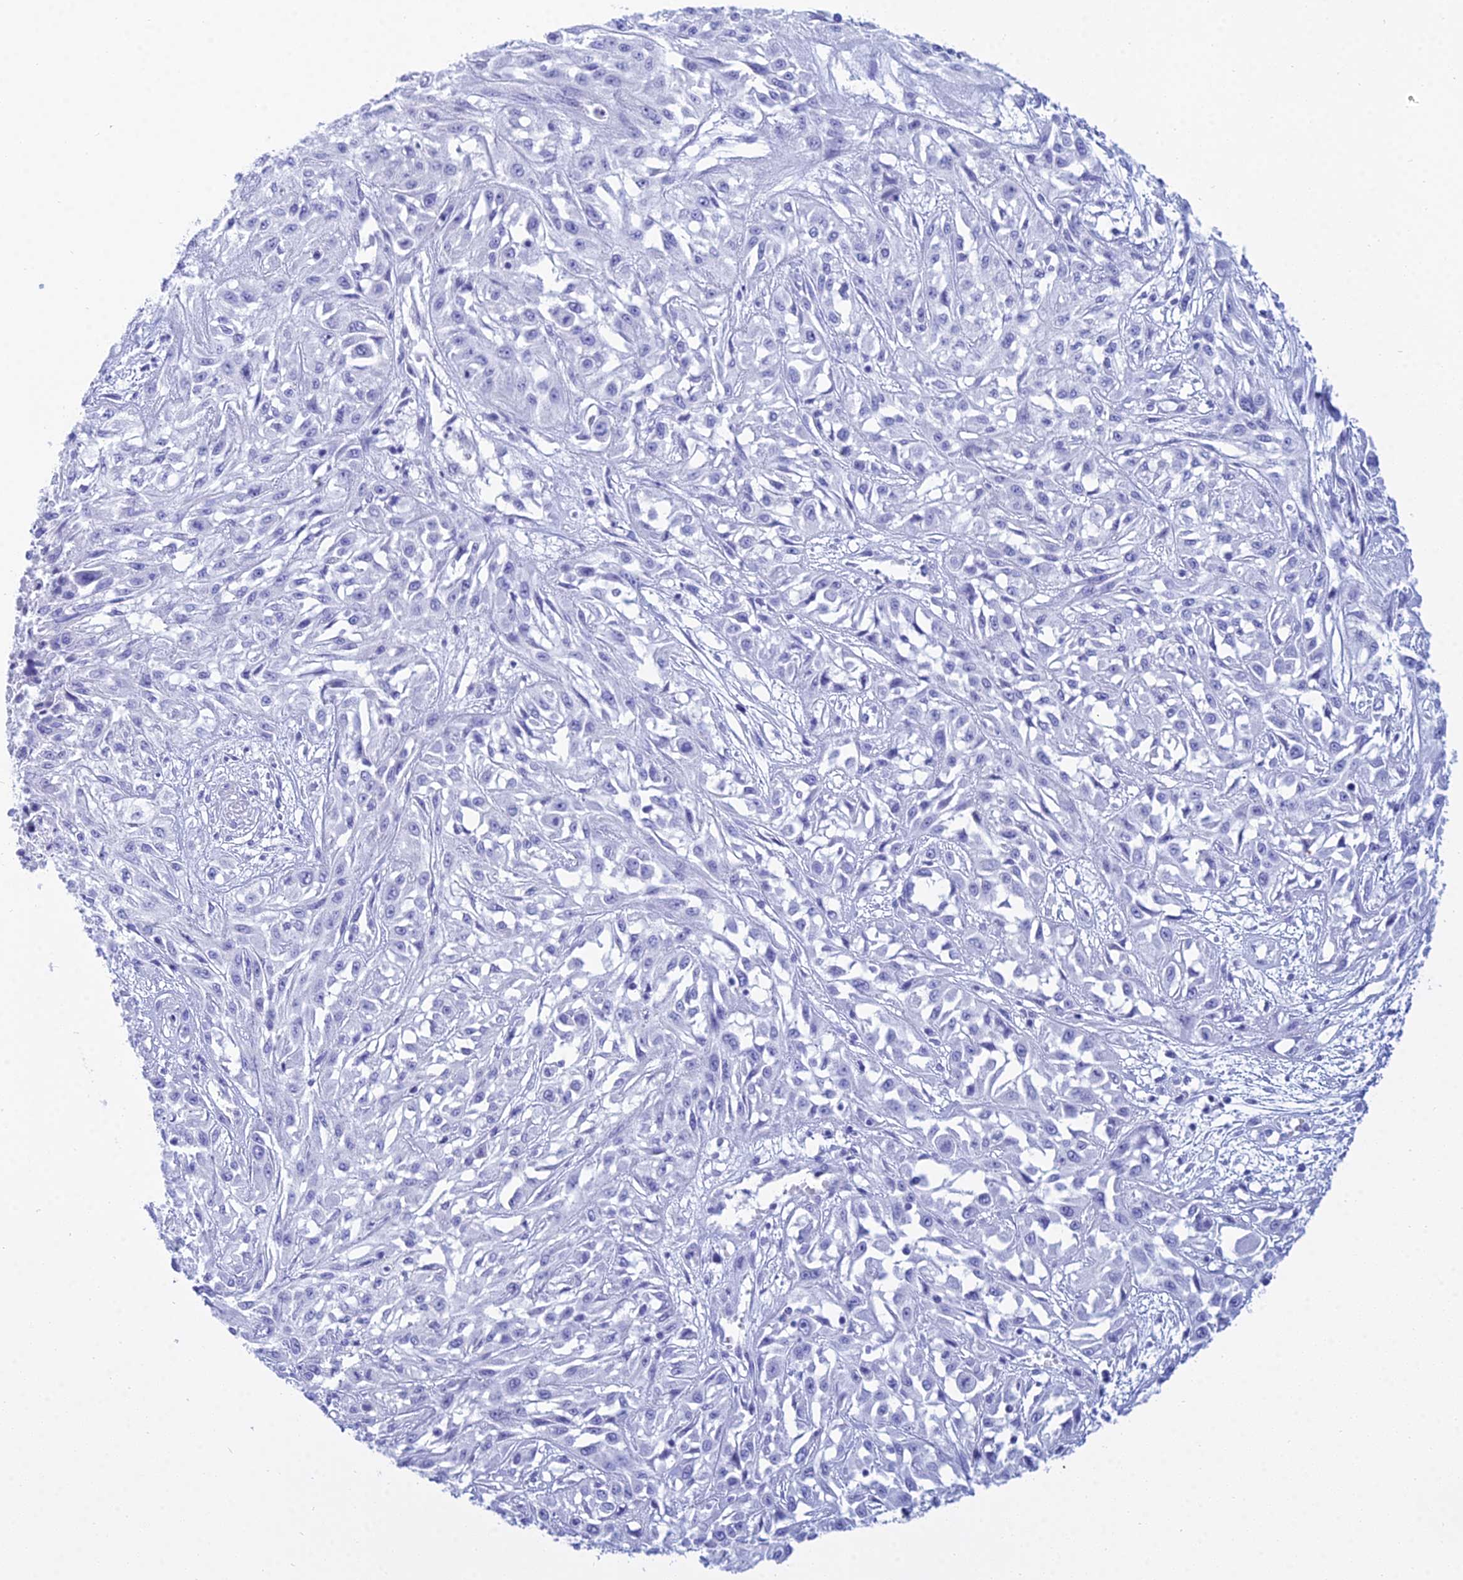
{"staining": {"intensity": "negative", "quantity": "none", "location": "none"}, "tissue": "skin cancer", "cell_type": "Tumor cells", "image_type": "cancer", "snomed": [{"axis": "morphology", "description": "Squamous cell carcinoma, NOS"}, {"axis": "morphology", "description": "Squamous cell carcinoma, metastatic, NOS"}, {"axis": "topography", "description": "Skin"}, {"axis": "topography", "description": "Lymph node"}], "caption": "Immunohistochemical staining of human skin metastatic squamous cell carcinoma demonstrates no significant expression in tumor cells.", "gene": "PATE4", "patient": {"sex": "male", "age": 75}}